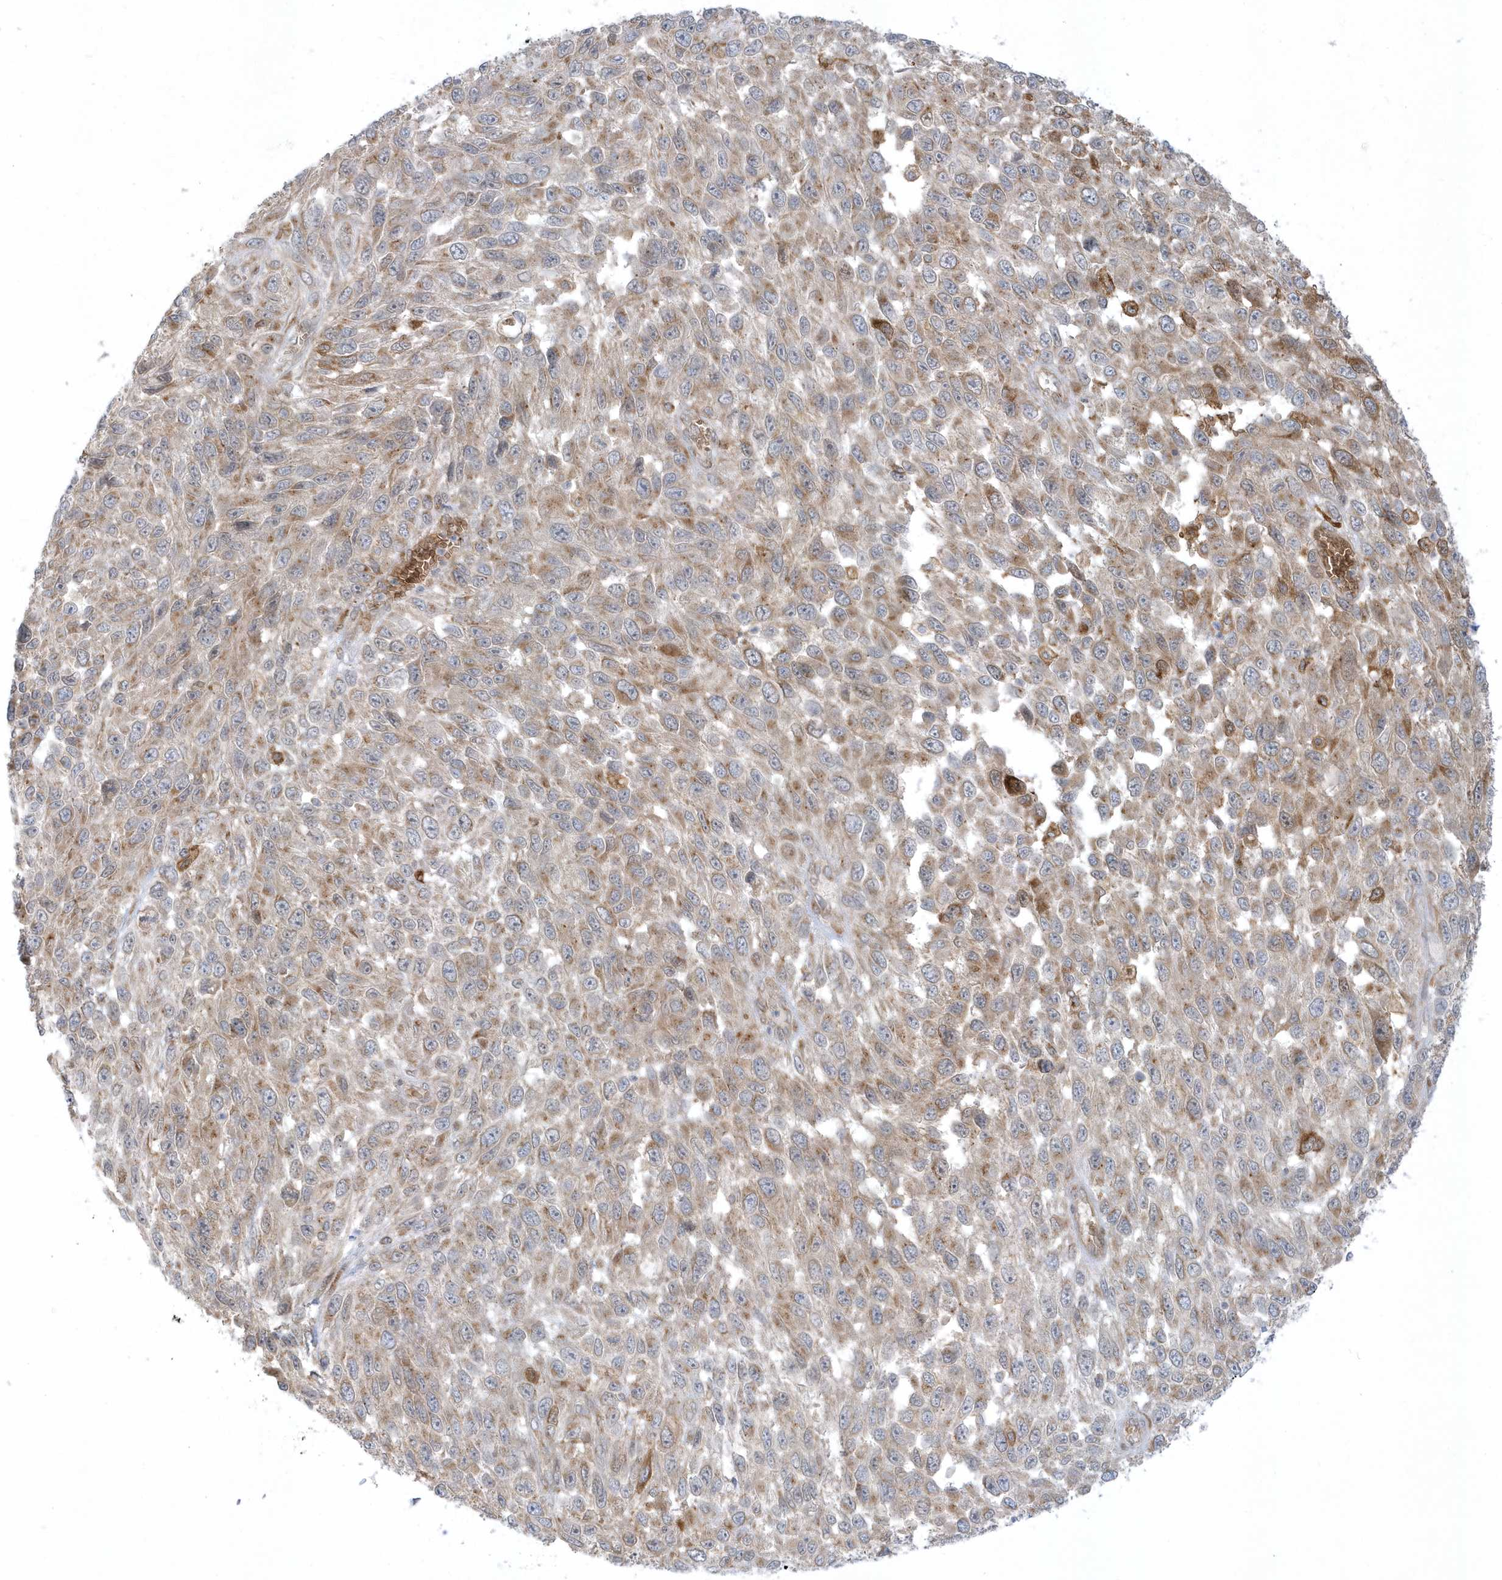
{"staining": {"intensity": "weak", "quantity": ">75%", "location": "cytoplasmic/membranous"}, "tissue": "melanoma", "cell_type": "Tumor cells", "image_type": "cancer", "snomed": [{"axis": "morphology", "description": "Malignant melanoma, NOS"}, {"axis": "topography", "description": "Skin"}], "caption": "An immunohistochemistry micrograph of tumor tissue is shown. Protein staining in brown shows weak cytoplasmic/membranous positivity in melanoma within tumor cells.", "gene": "RPP40", "patient": {"sex": "female", "age": 96}}